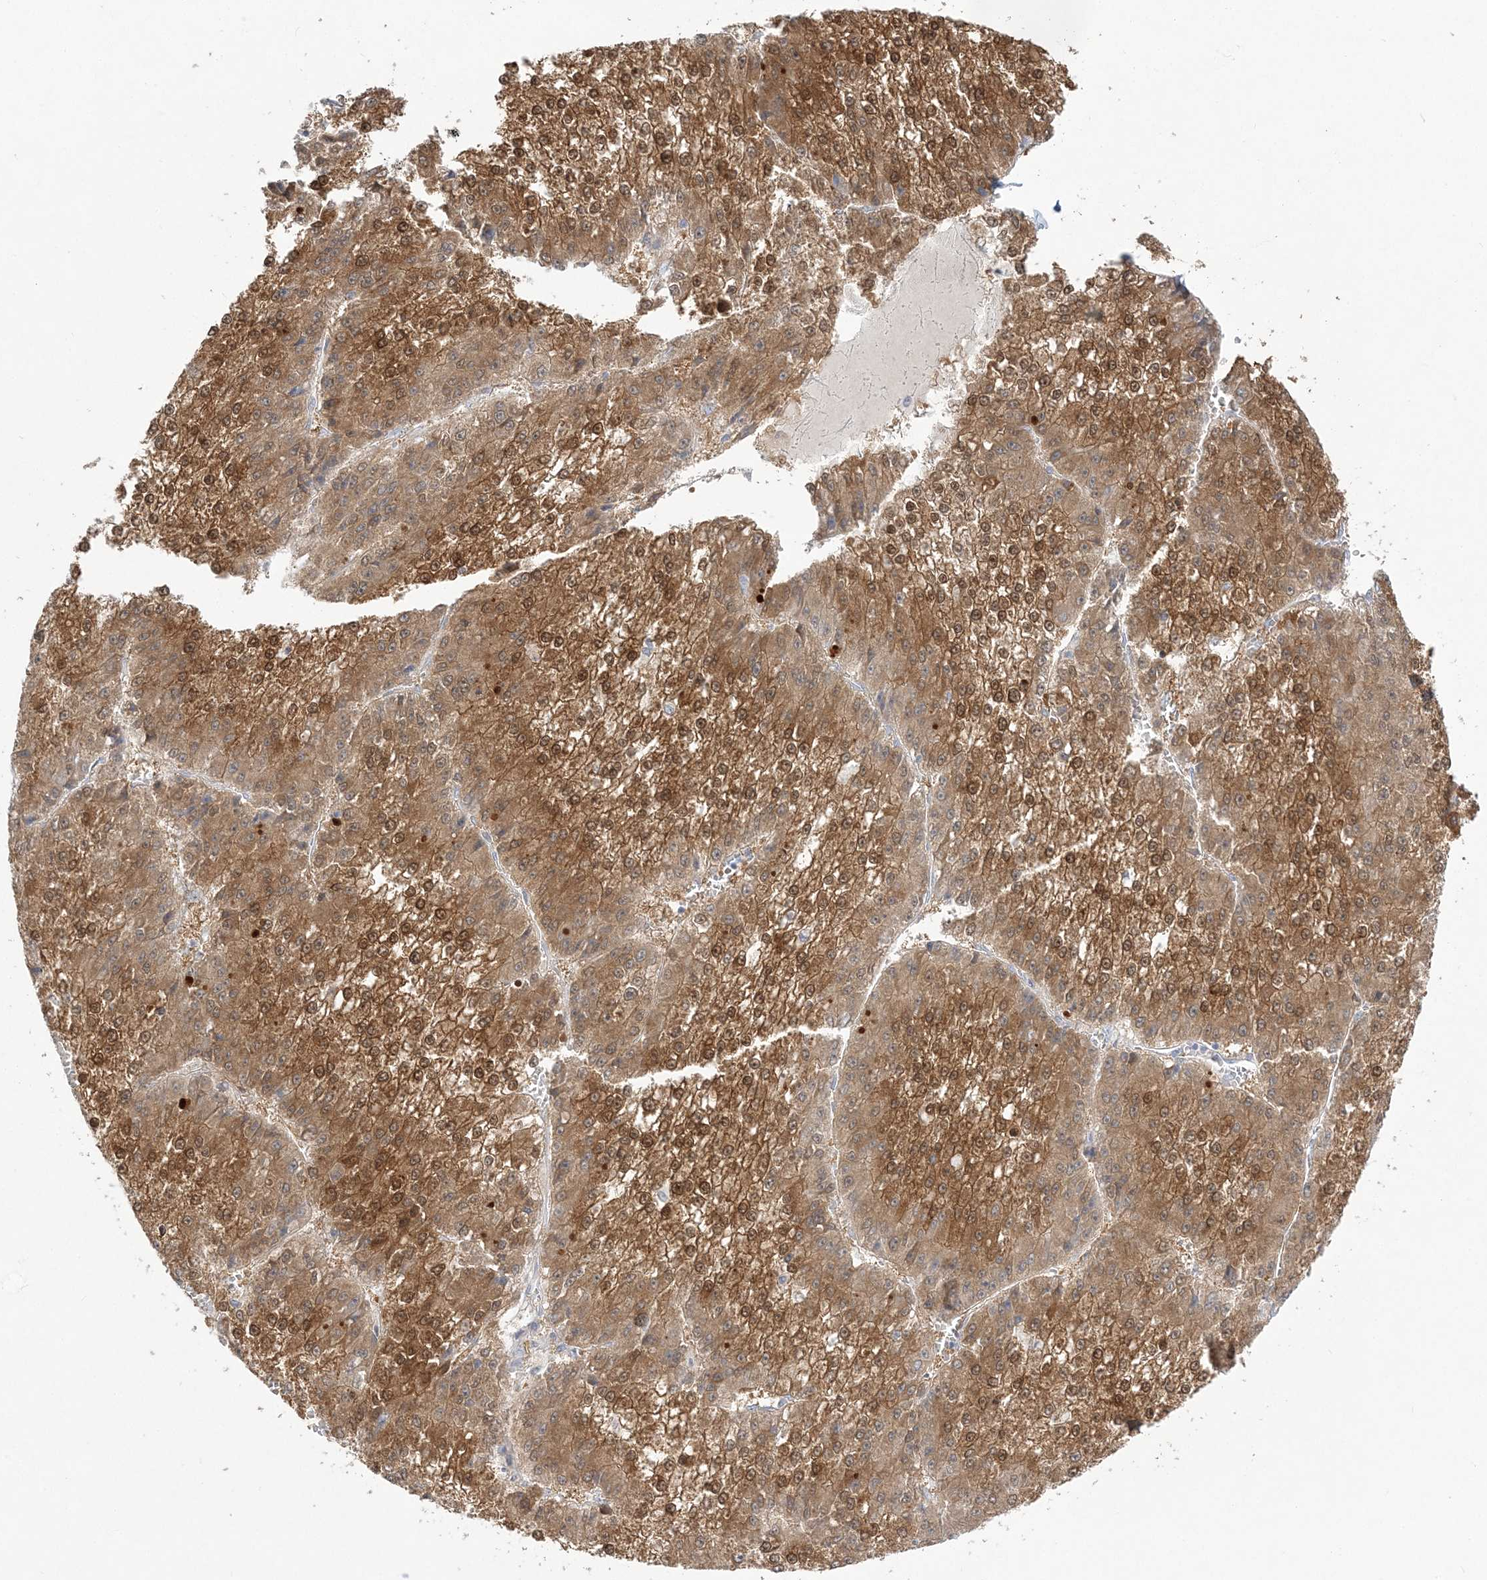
{"staining": {"intensity": "moderate", "quantity": ">75%", "location": "cytoplasmic/membranous"}, "tissue": "liver cancer", "cell_type": "Tumor cells", "image_type": "cancer", "snomed": [{"axis": "morphology", "description": "Carcinoma, Hepatocellular, NOS"}, {"axis": "topography", "description": "Liver"}], "caption": "Immunohistochemistry (IHC) of human hepatocellular carcinoma (liver) reveals medium levels of moderate cytoplasmic/membranous expression in approximately >75% of tumor cells. Nuclei are stained in blue.", "gene": "PCBD1", "patient": {"sex": "female", "age": 73}}